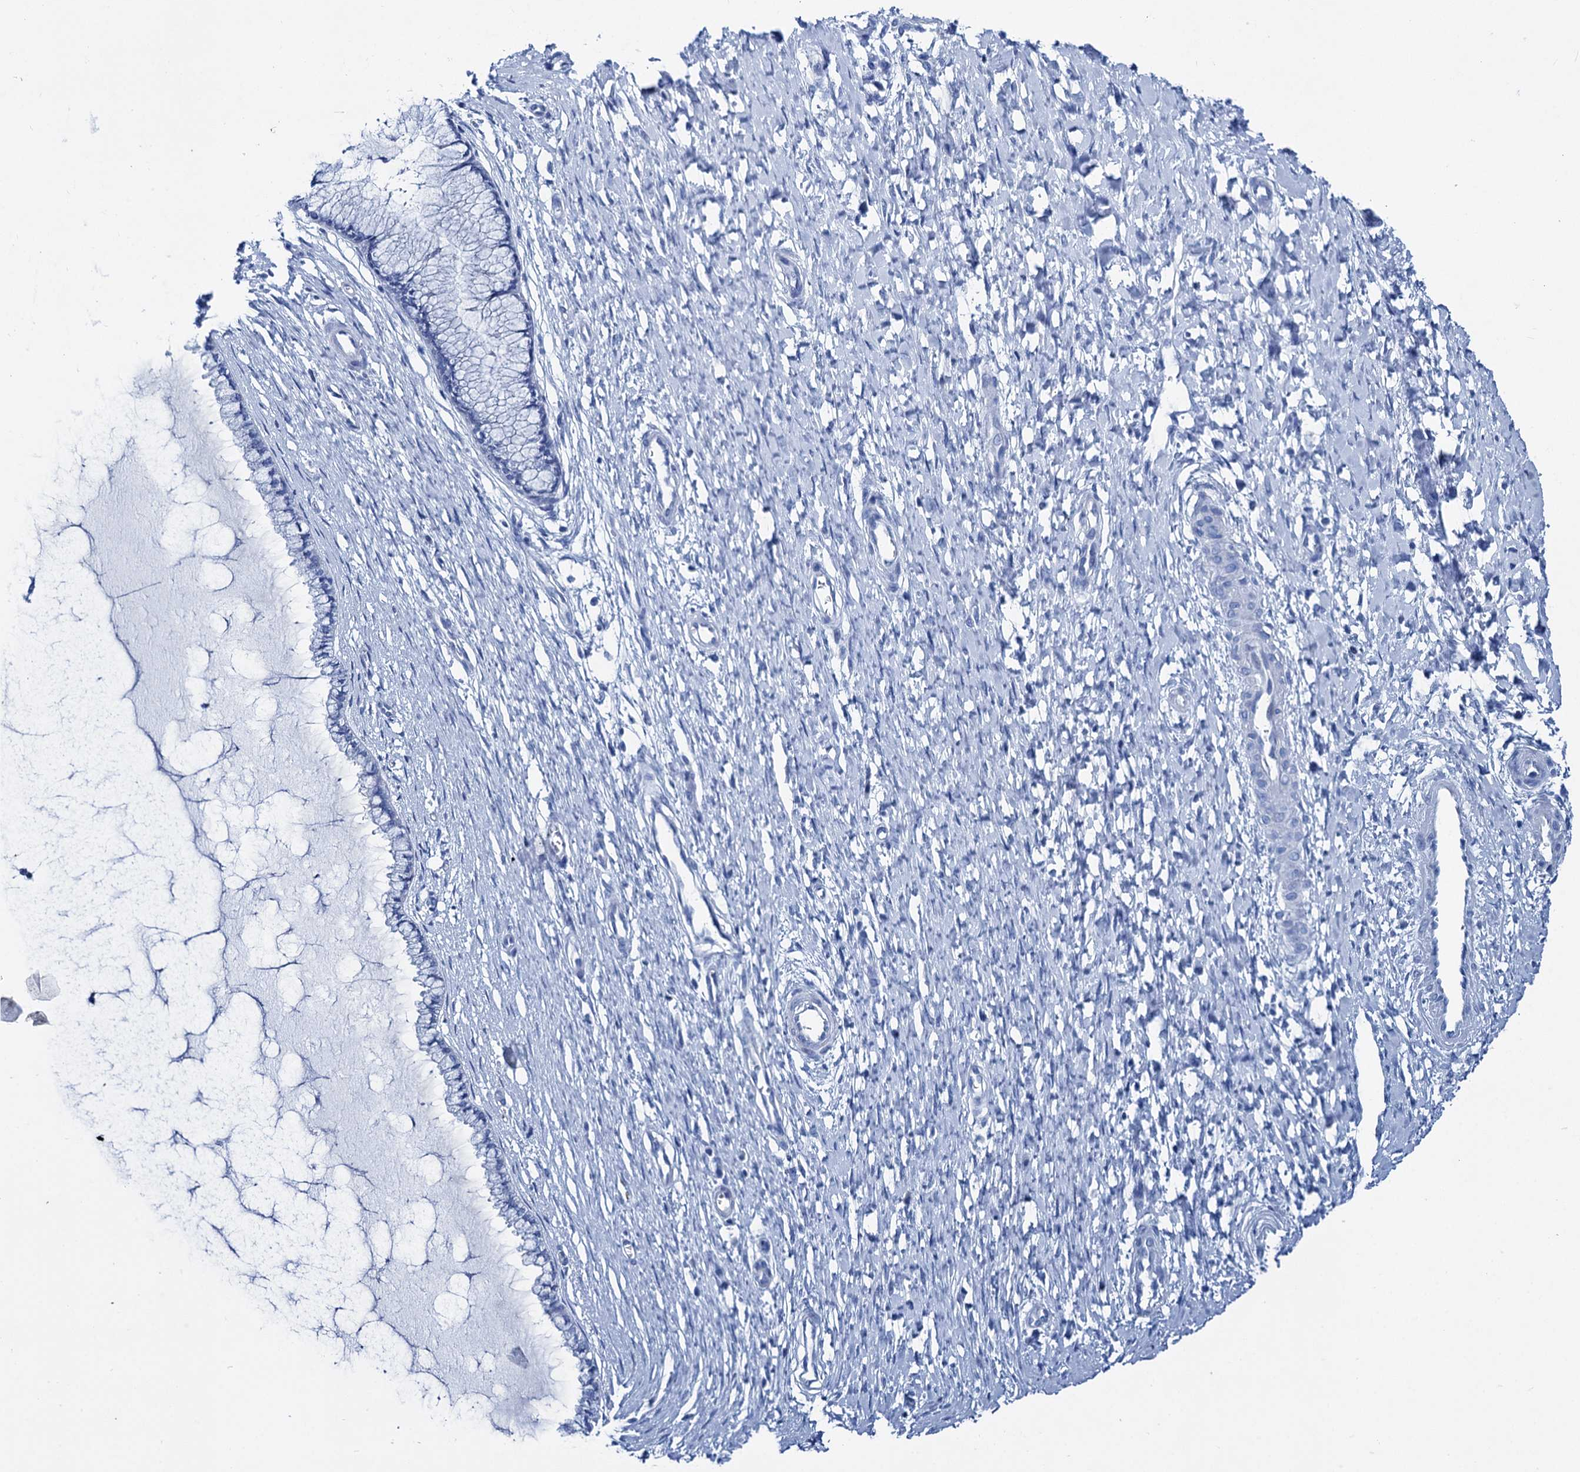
{"staining": {"intensity": "negative", "quantity": "none", "location": "none"}, "tissue": "cervix", "cell_type": "Glandular cells", "image_type": "normal", "snomed": [{"axis": "morphology", "description": "Normal tissue, NOS"}, {"axis": "topography", "description": "Cervix"}], "caption": "This is an IHC image of unremarkable human cervix. There is no staining in glandular cells.", "gene": "BRINP1", "patient": {"sex": "female", "age": 55}}